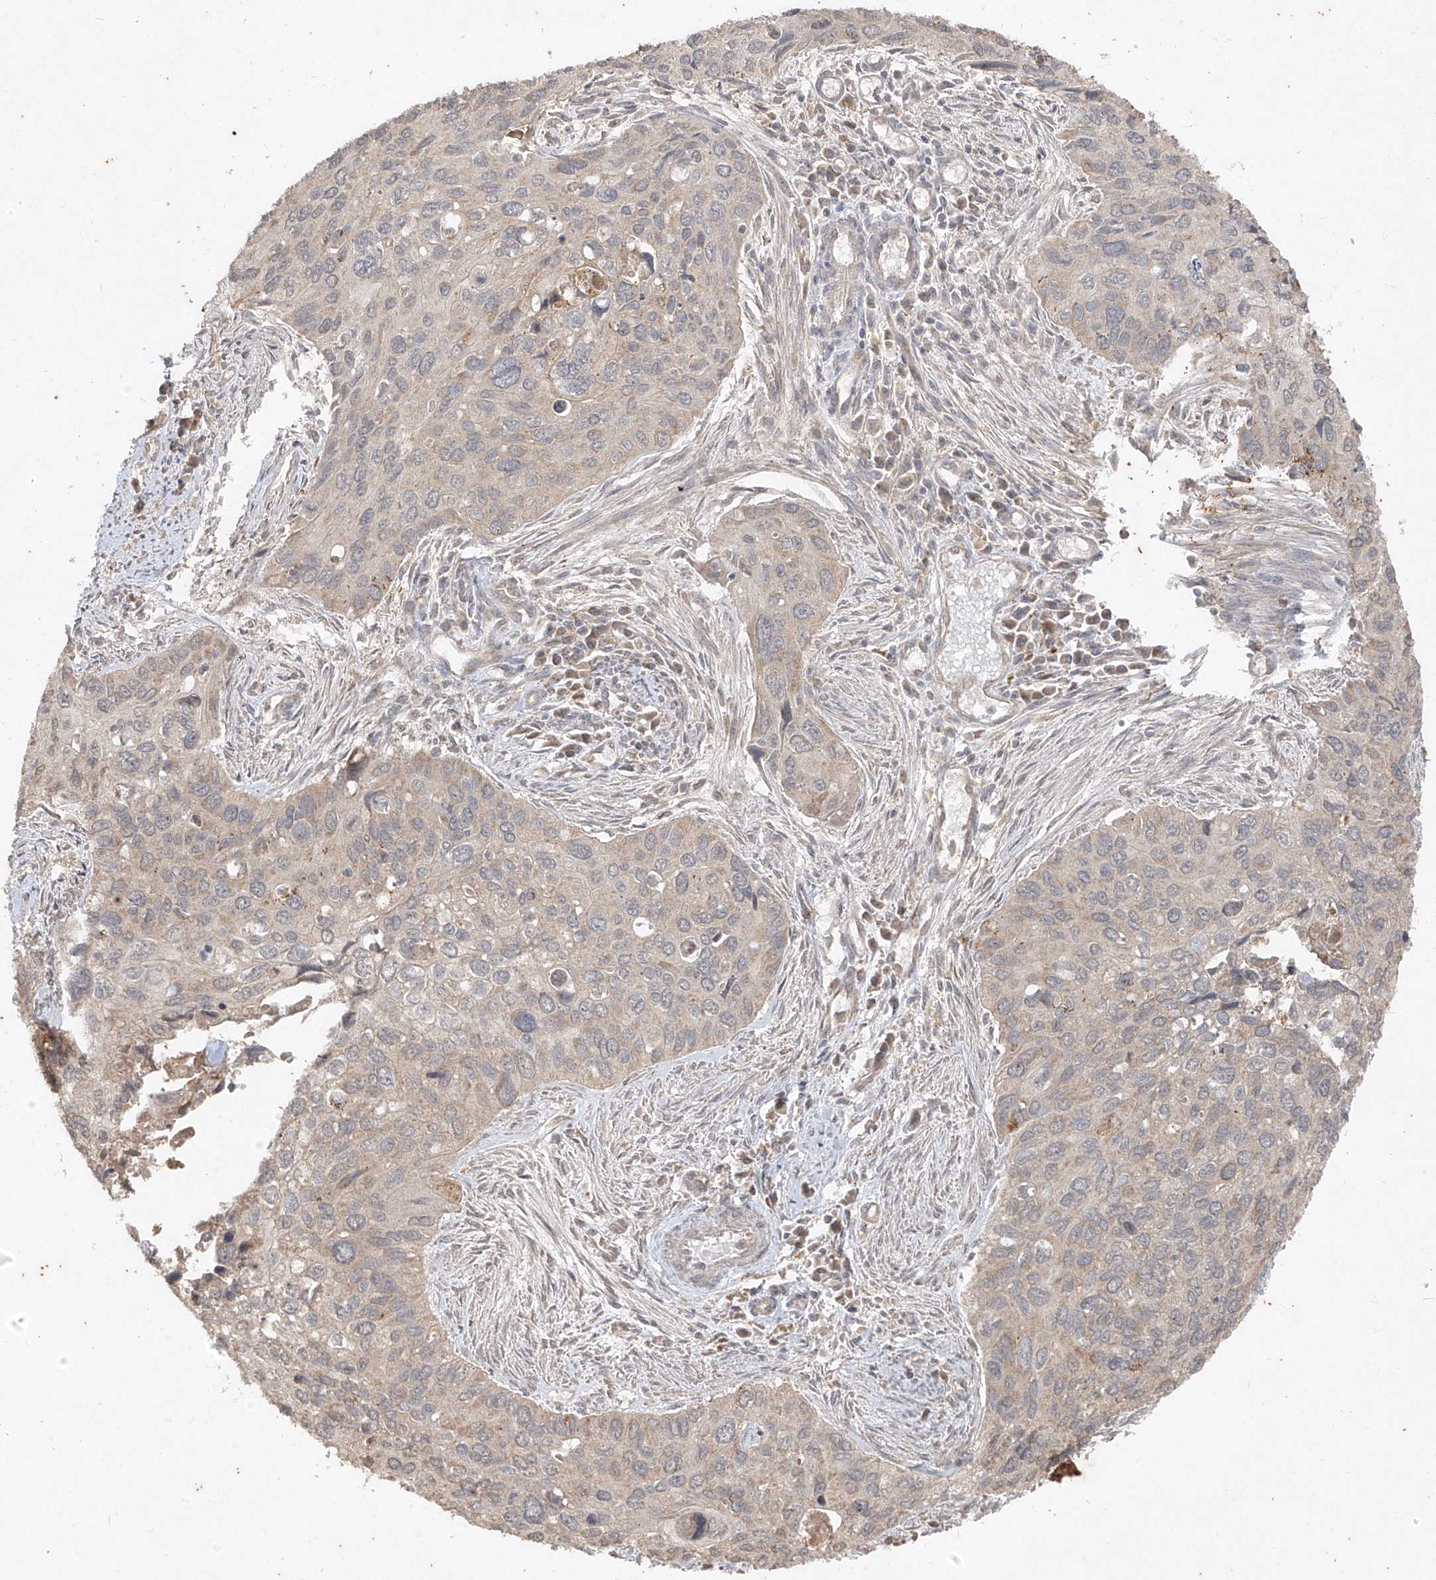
{"staining": {"intensity": "weak", "quantity": "<25%", "location": "cytoplasmic/membranous"}, "tissue": "cervical cancer", "cell_type": "Tumor cells", "image_type": "cancer", "snomed": [{"axis": "morphology", "description": "Squamous cell carcinoma, NOS"}, {"axis": "topography", "description": "Cervix"}], "caption": "This histopathology image is of squamous cell carcinoma (cervical) stained with IHC to label a protein in brown with the nuclei are counter-stained blue. There is no staining in tumor cells.", "gene": "ABCD3", "patient": {"sex": "female", "age": 55}}